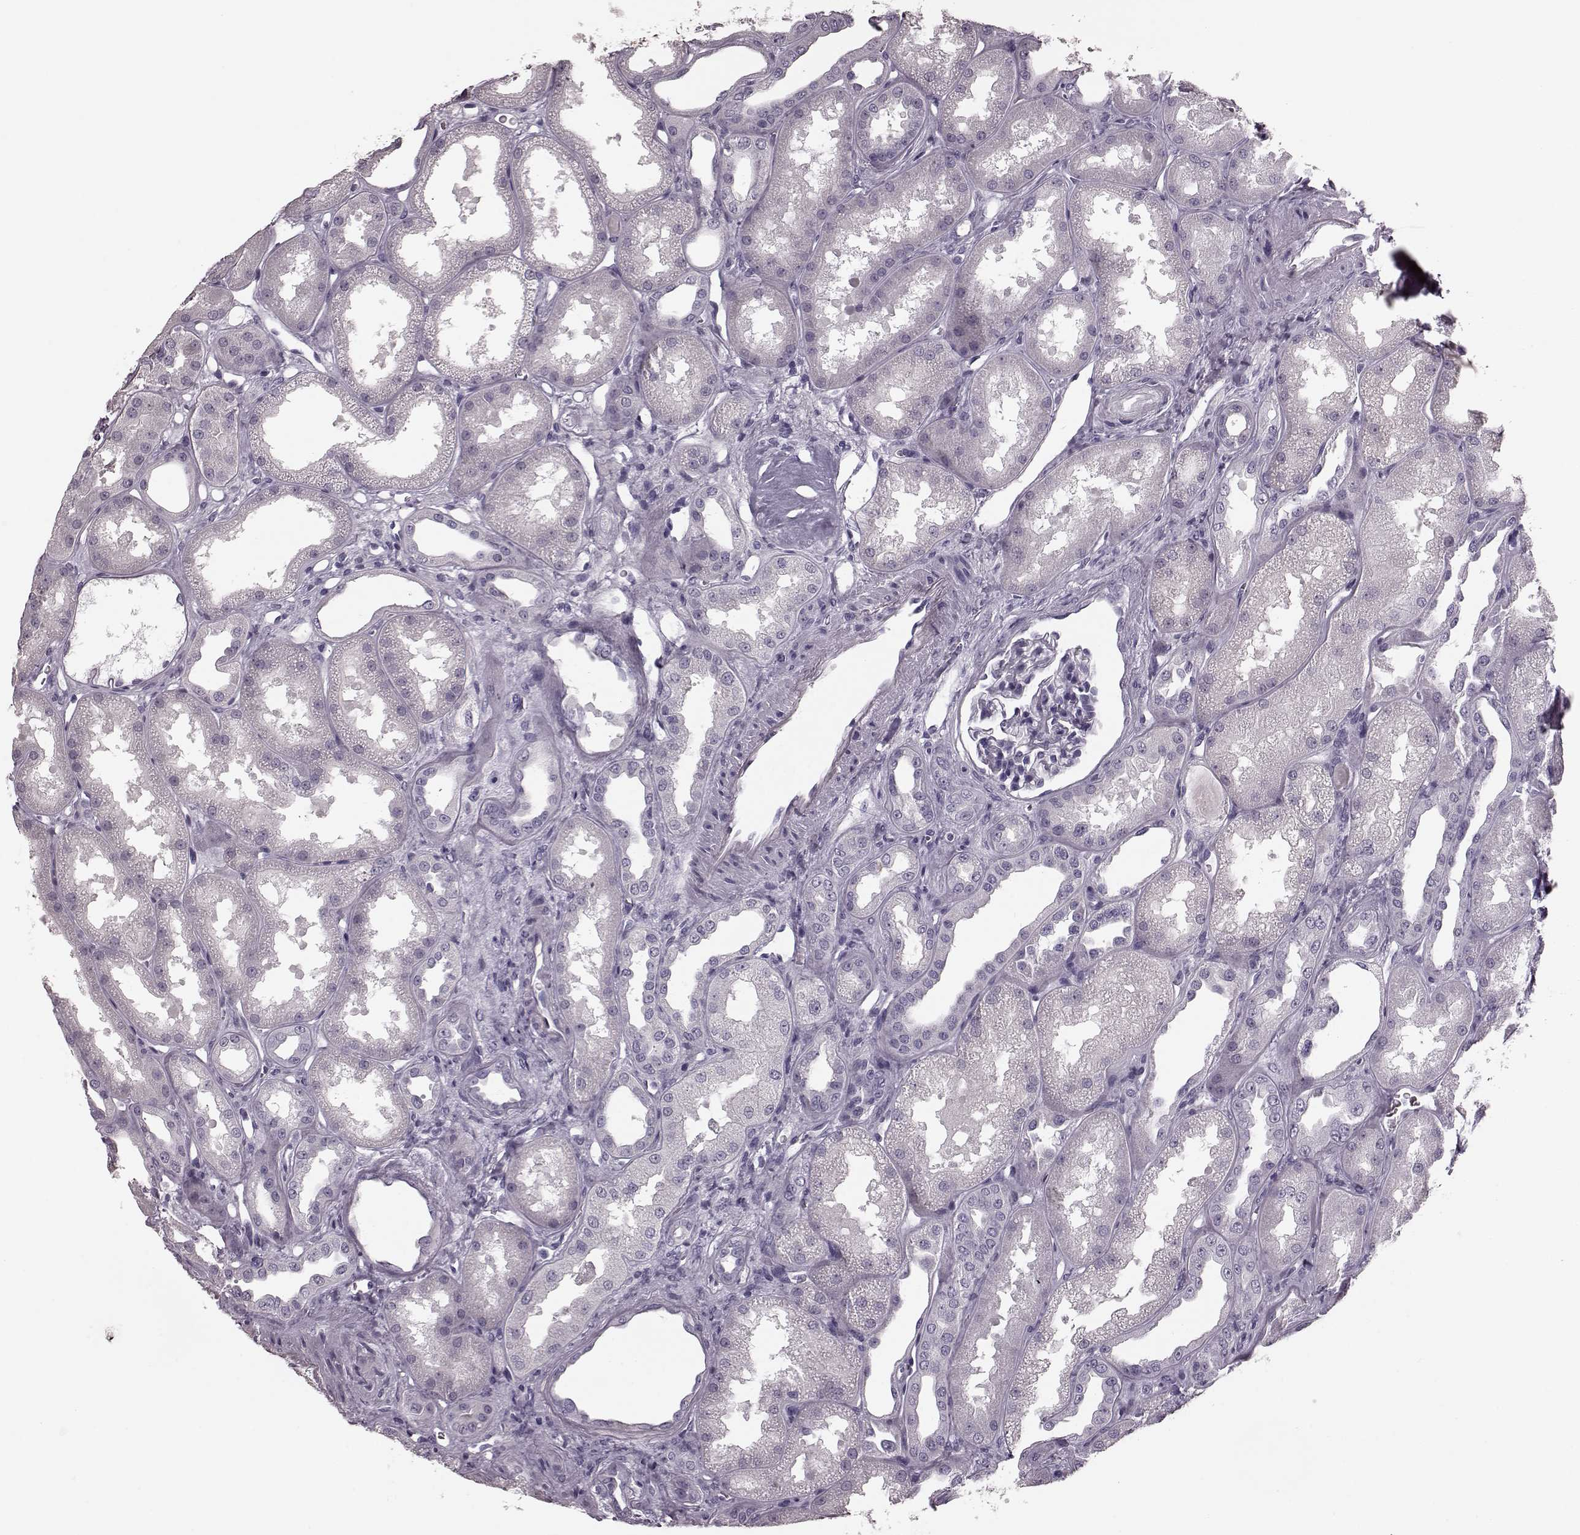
{"staining": {"intensity": "negative", "quantity": "none", "location": "none"}, "tissue": "kidney", "cell_type": "Cells in glomeruli", "image_type": "normal", "snomed": [{"axis": "morphology", "description": "Normal tissue, NOS"}, {"axis": "topography", "description": "Kidney"}], "caption": "Immunohistochemical staining of normal kidney demonstrates no significant expression in cells in glomeruli.", "gene": "CST7", "patient": {"sex": "male", "age": 61}}